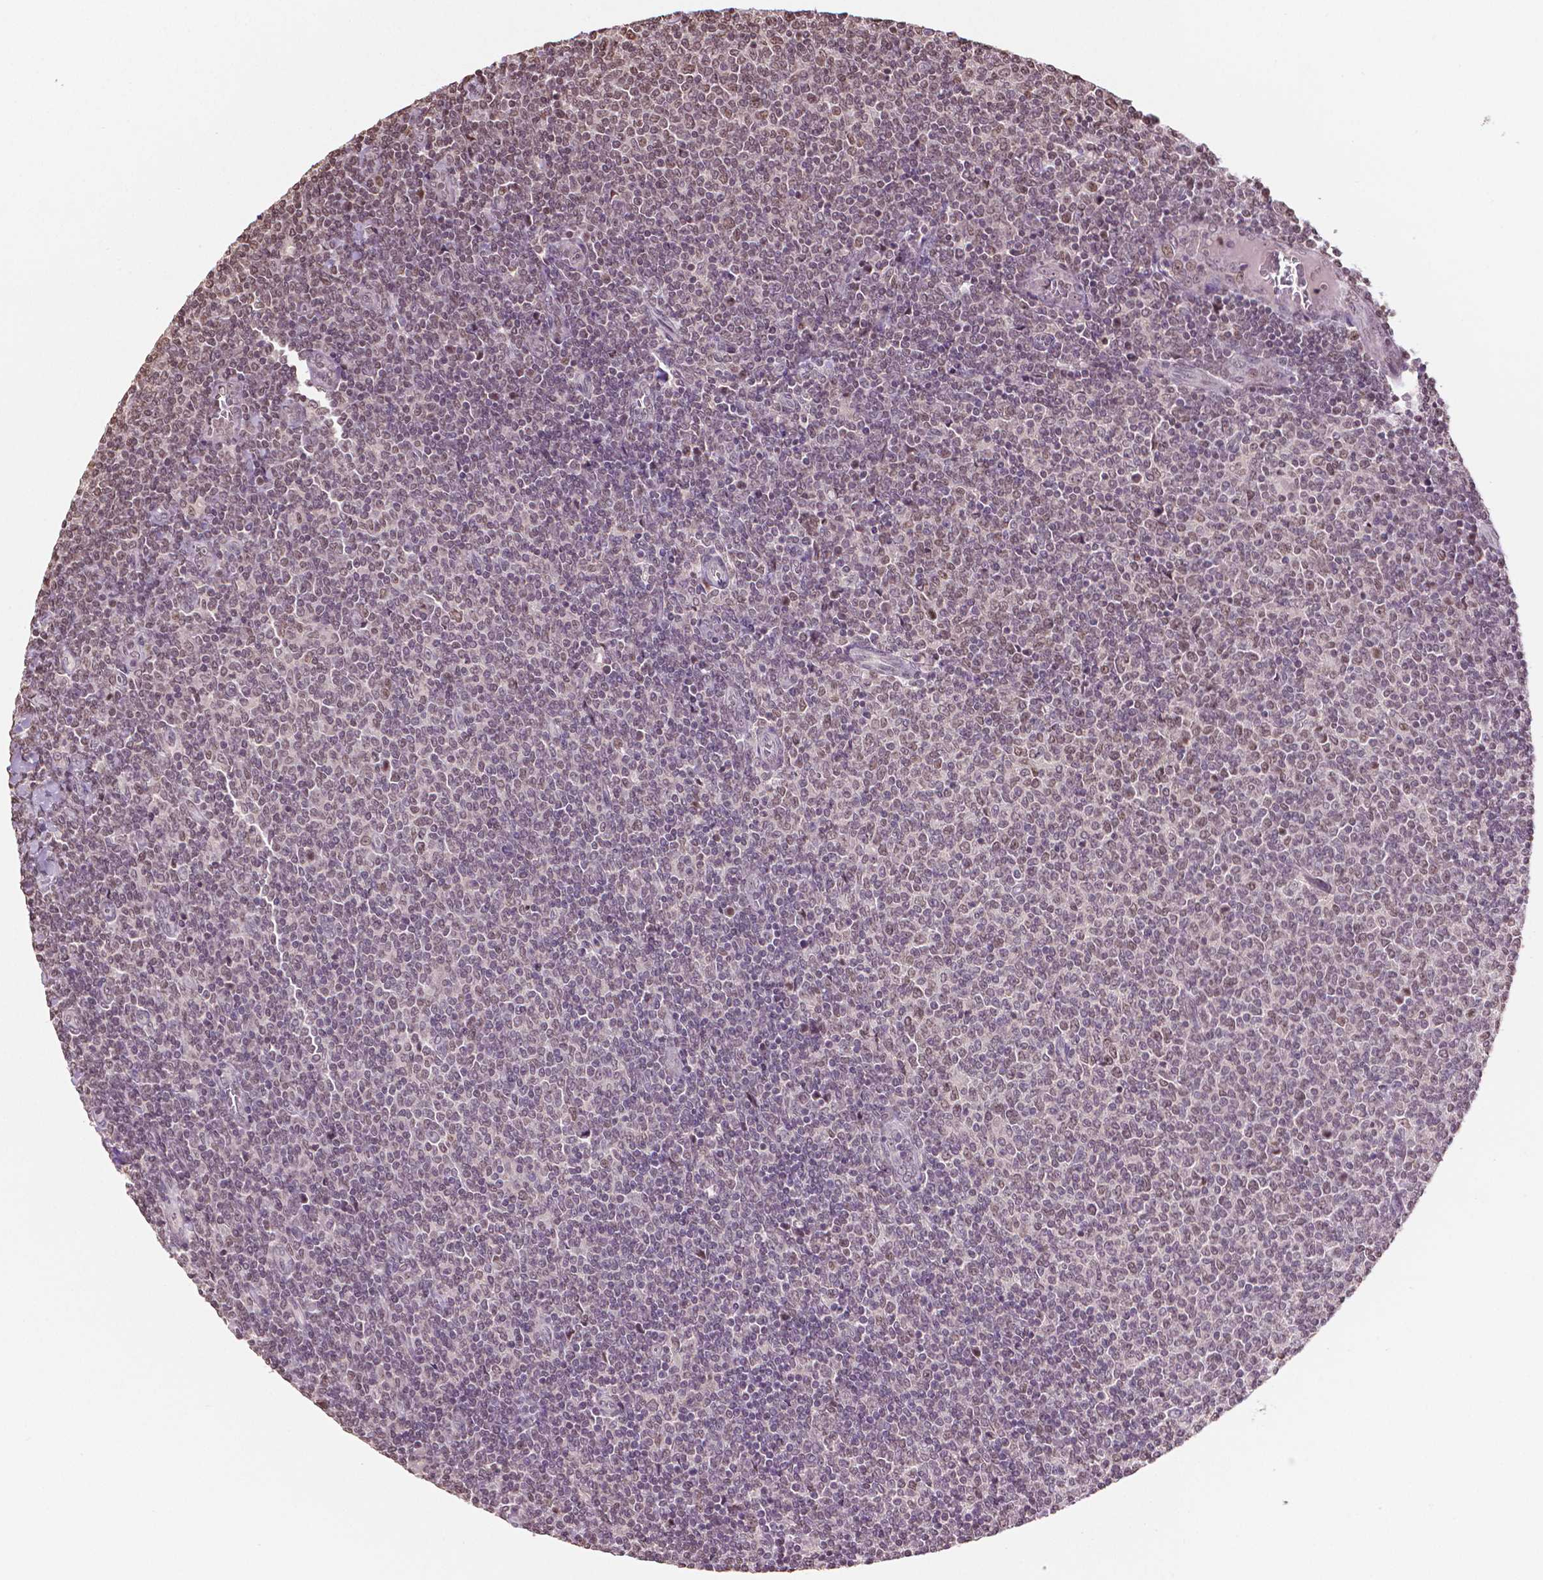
{"staining": {"intensity": "weak", "quantity": ">75%", "location": "nuclear"}, "tissue": "lymphoma", "cell_type": "Tumor cells", "image_type": "cancer", "snomed": [{"axis": "morphology", "description": "Malignant lymphoma, non-Hodgkin's type, Low grade"}, {"axis": "topography", "description": "Lymph node"}], "caption": "This is an image of immunohistochemistry (IHC) staining of low-grade malignant lymphoma, non-Hodgkin's type, which shows weak staining in the nuclear of tumor cells.", "gene": "DEK", "patient": {"sex": "male", "age": 52}}